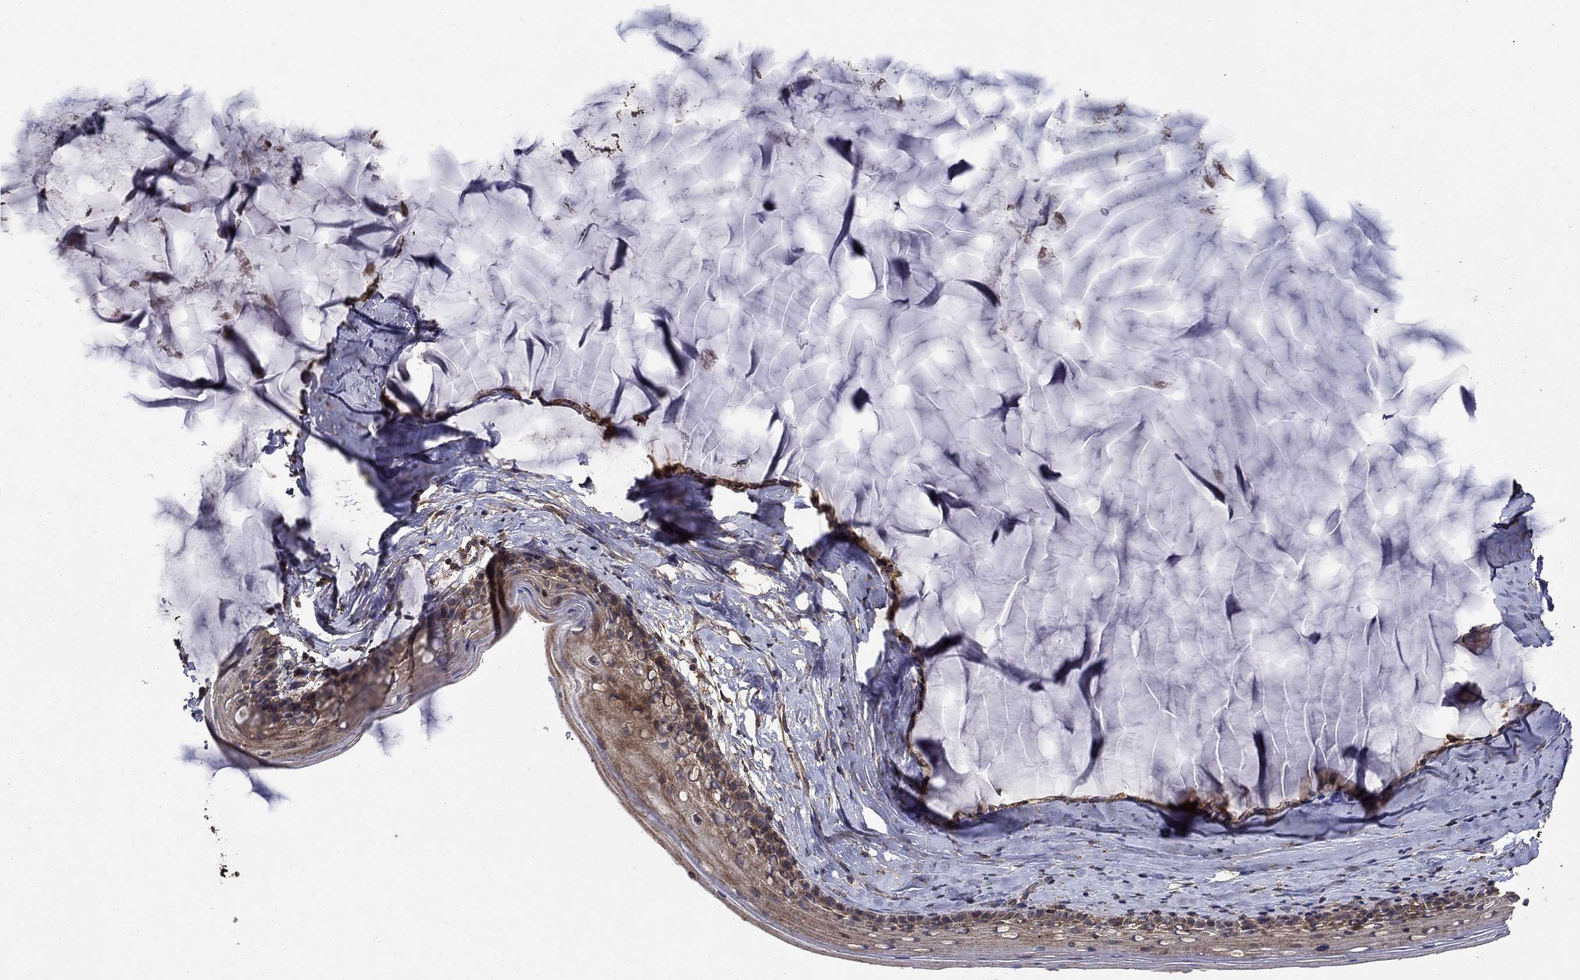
{"staining": {"intensity": "moderate", "quantity": "25%-75%", "location": "cytoplasmic/membranous"}, "tissue": "cervix", "cell_type": "Glandular cells", "image_type": "normal", "snomed": [{"axis": "morphology", "description": "Normal tissue, NOS"}, {"axis": "topography", "description": "Cervix"}], "caption": "An IHC photomicrograph of benign tissue is shown. Protein staining in brown labels moderate cytoplasmic/membranous positivity in cervix within glandular cells.", "gene": "IFRD1", "patient": {"sex": "female", "age": 40}}